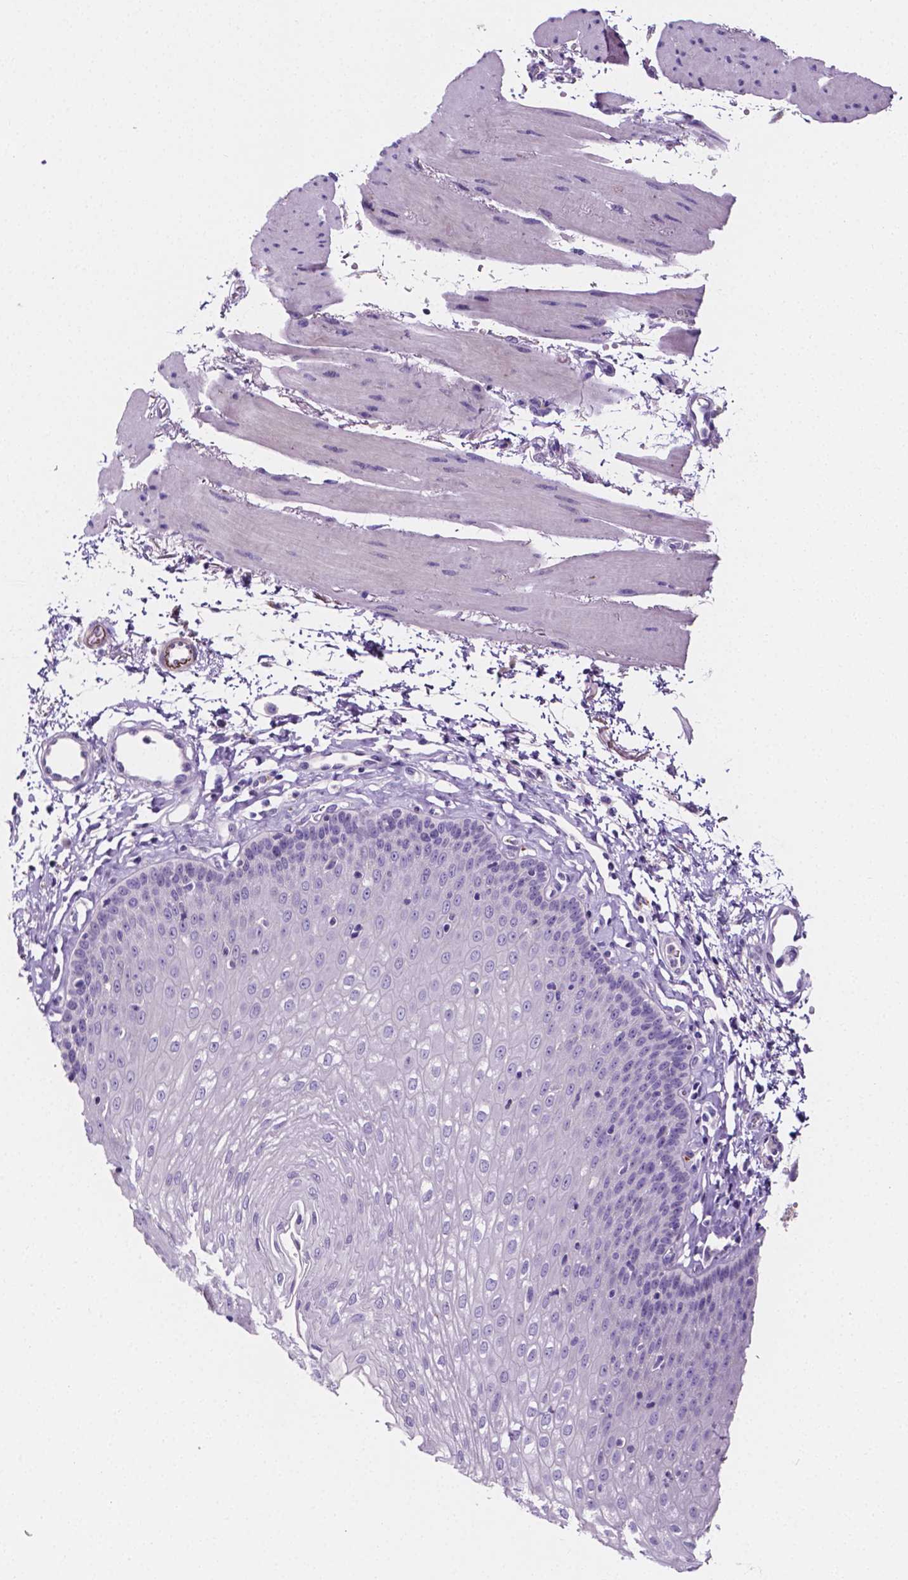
{"staining": {"intensity": "negative", "quantity": "none", "location": "none"}, "tissue": "esophagus", "cell_type": "Squamous epithelial cells", "image_type": "normal", "snomed": [{"axis": "morphology", "description": "Normal tissue, NOS"}, {"axis": "topography", "description": "Esophagus"}], "caption": "Immunohistochemical staining of benign human esophagus shows no significant staining in squamous epithelial cells. (IHC, brightfield microscopy, high magnification).", "gene": "NRGN", "patient": {"sex": "female", "age": 81}}